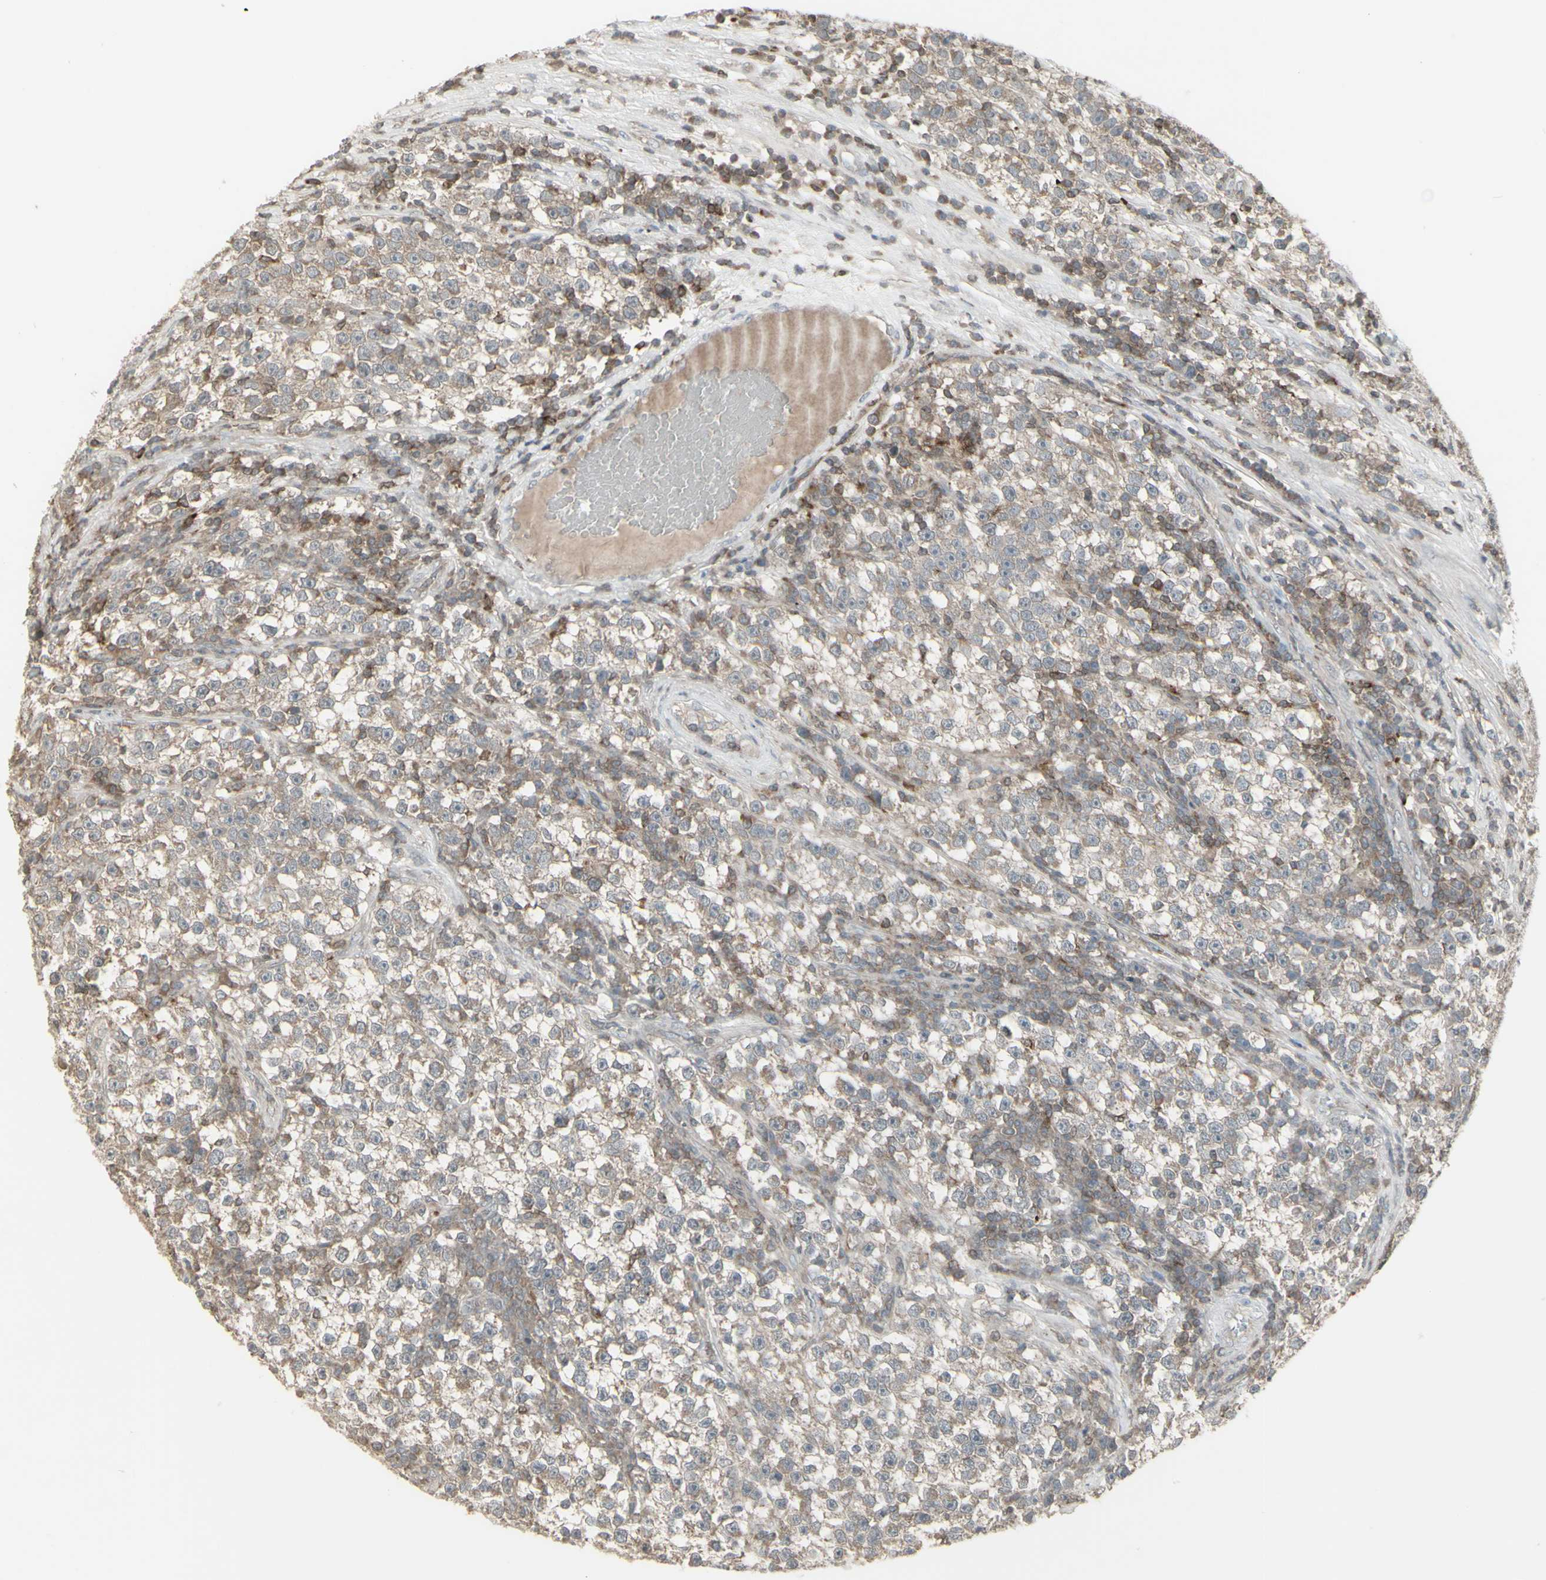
{"staining": {"intensity": "weak", "quantity": "25%-75%", "location": "cytoplasmic/membranous"}, "tissue": "testis cancer", "cell_type": "Tumor cells", "image_type": "cancer", "snomed": [{"axis": "morphology", "description": "Seminoma, NOS"}, {"axis": "topography", "description": "Testis"}], "caption": "Tumor cells display low levels of weak cytoplasmic/membranous expression in approximately 25%-75% of cells in human testis cancer. (Brightfield microscopy of DAB IHC at high magnification).", "gene": "CSK", "patient": {"sex": "male", "age": 22}}